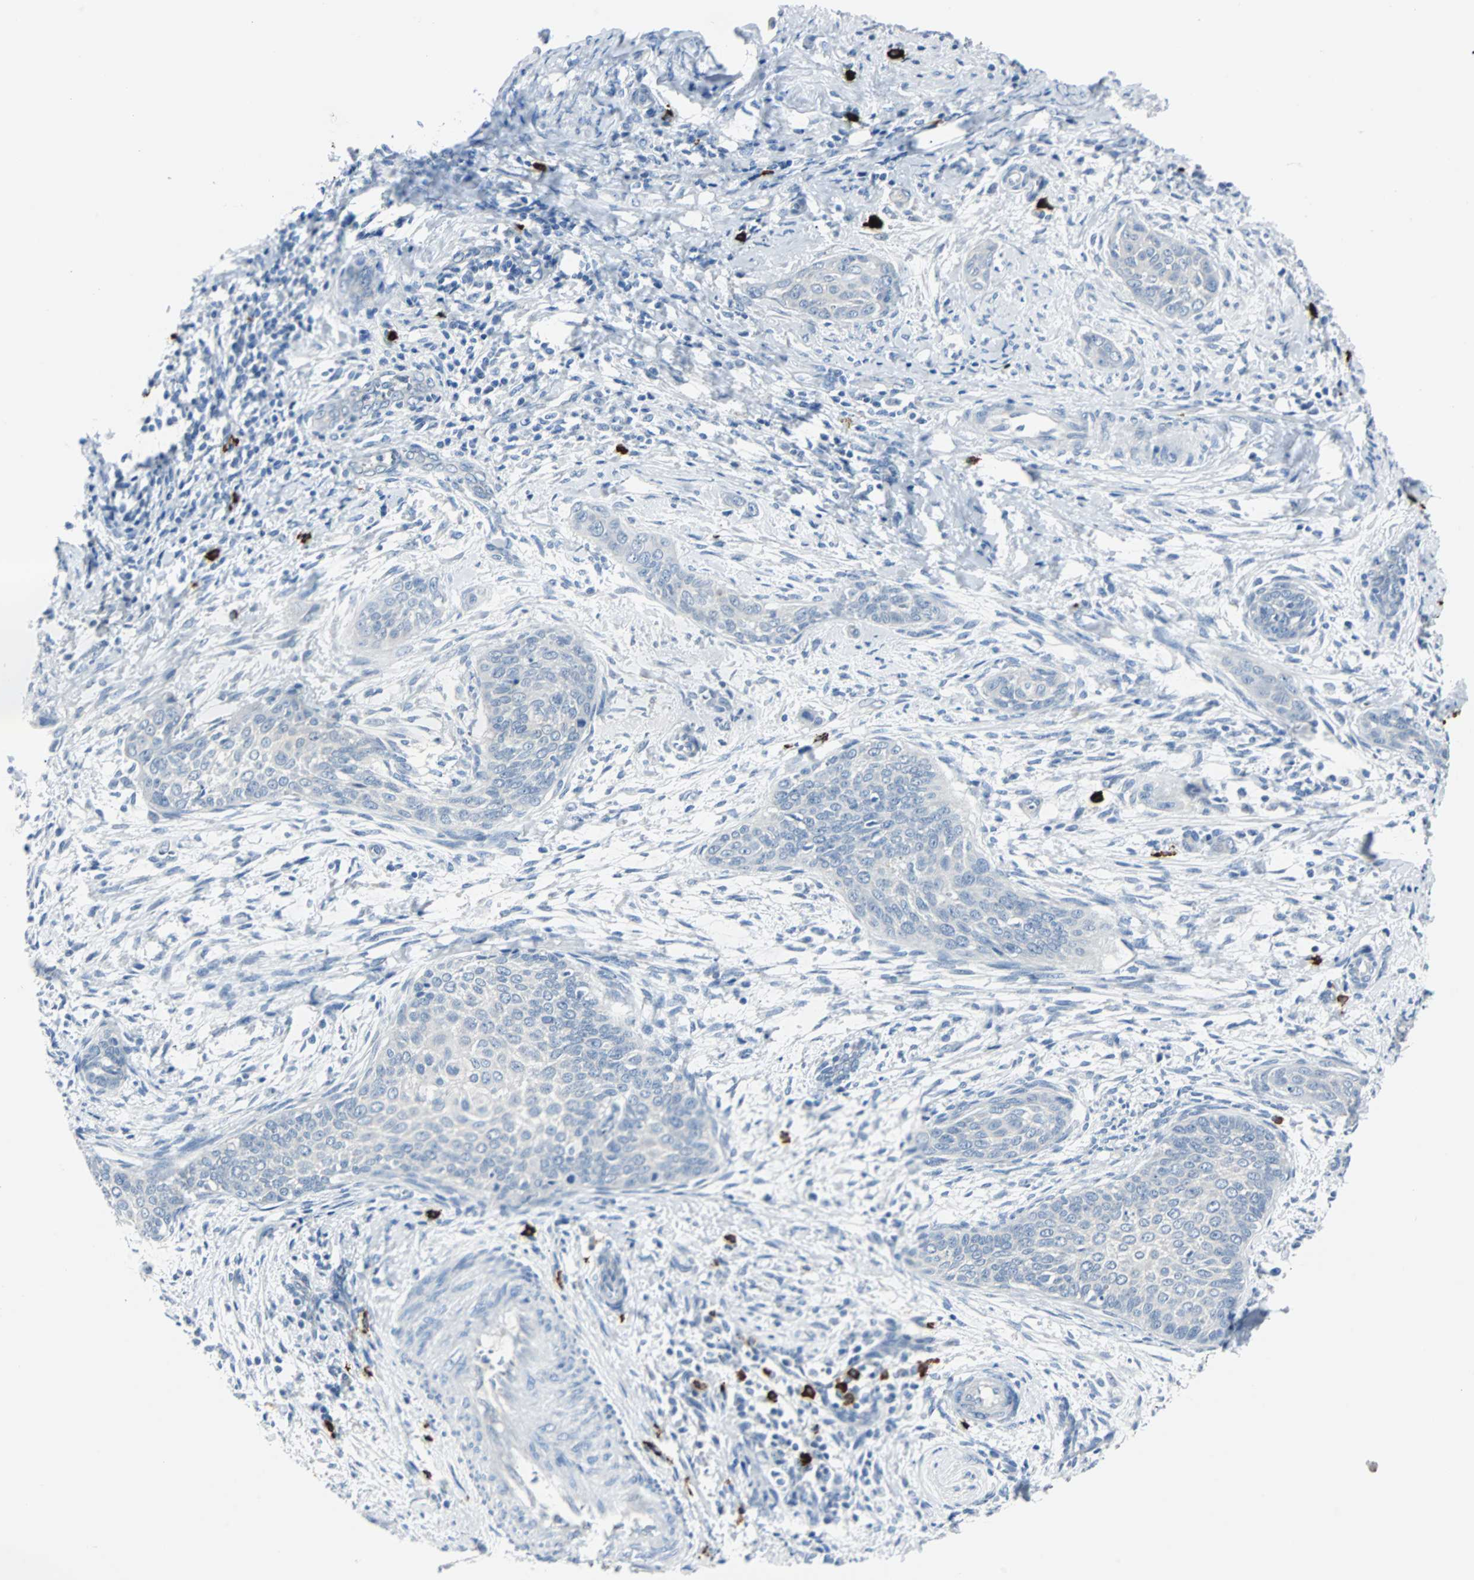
{"staining": {"intensity": "negative", "quantity": "none", "location": "none"}, "tissue": "cervical cancer", "cell_type": "Tumor cells", "image_type": "cancer", "snomed": [{"axis": "morphology", "description": "Squamous cell carcinoma, NOS"}, {"axis": "topography", "description": "Cervix"}], "caption": "Photomicrograph shows no protein positivity in tumor cells of cervical cancer tissue.", "gene": "RASA1", "patient": {"sex": "female", "age": 33}}